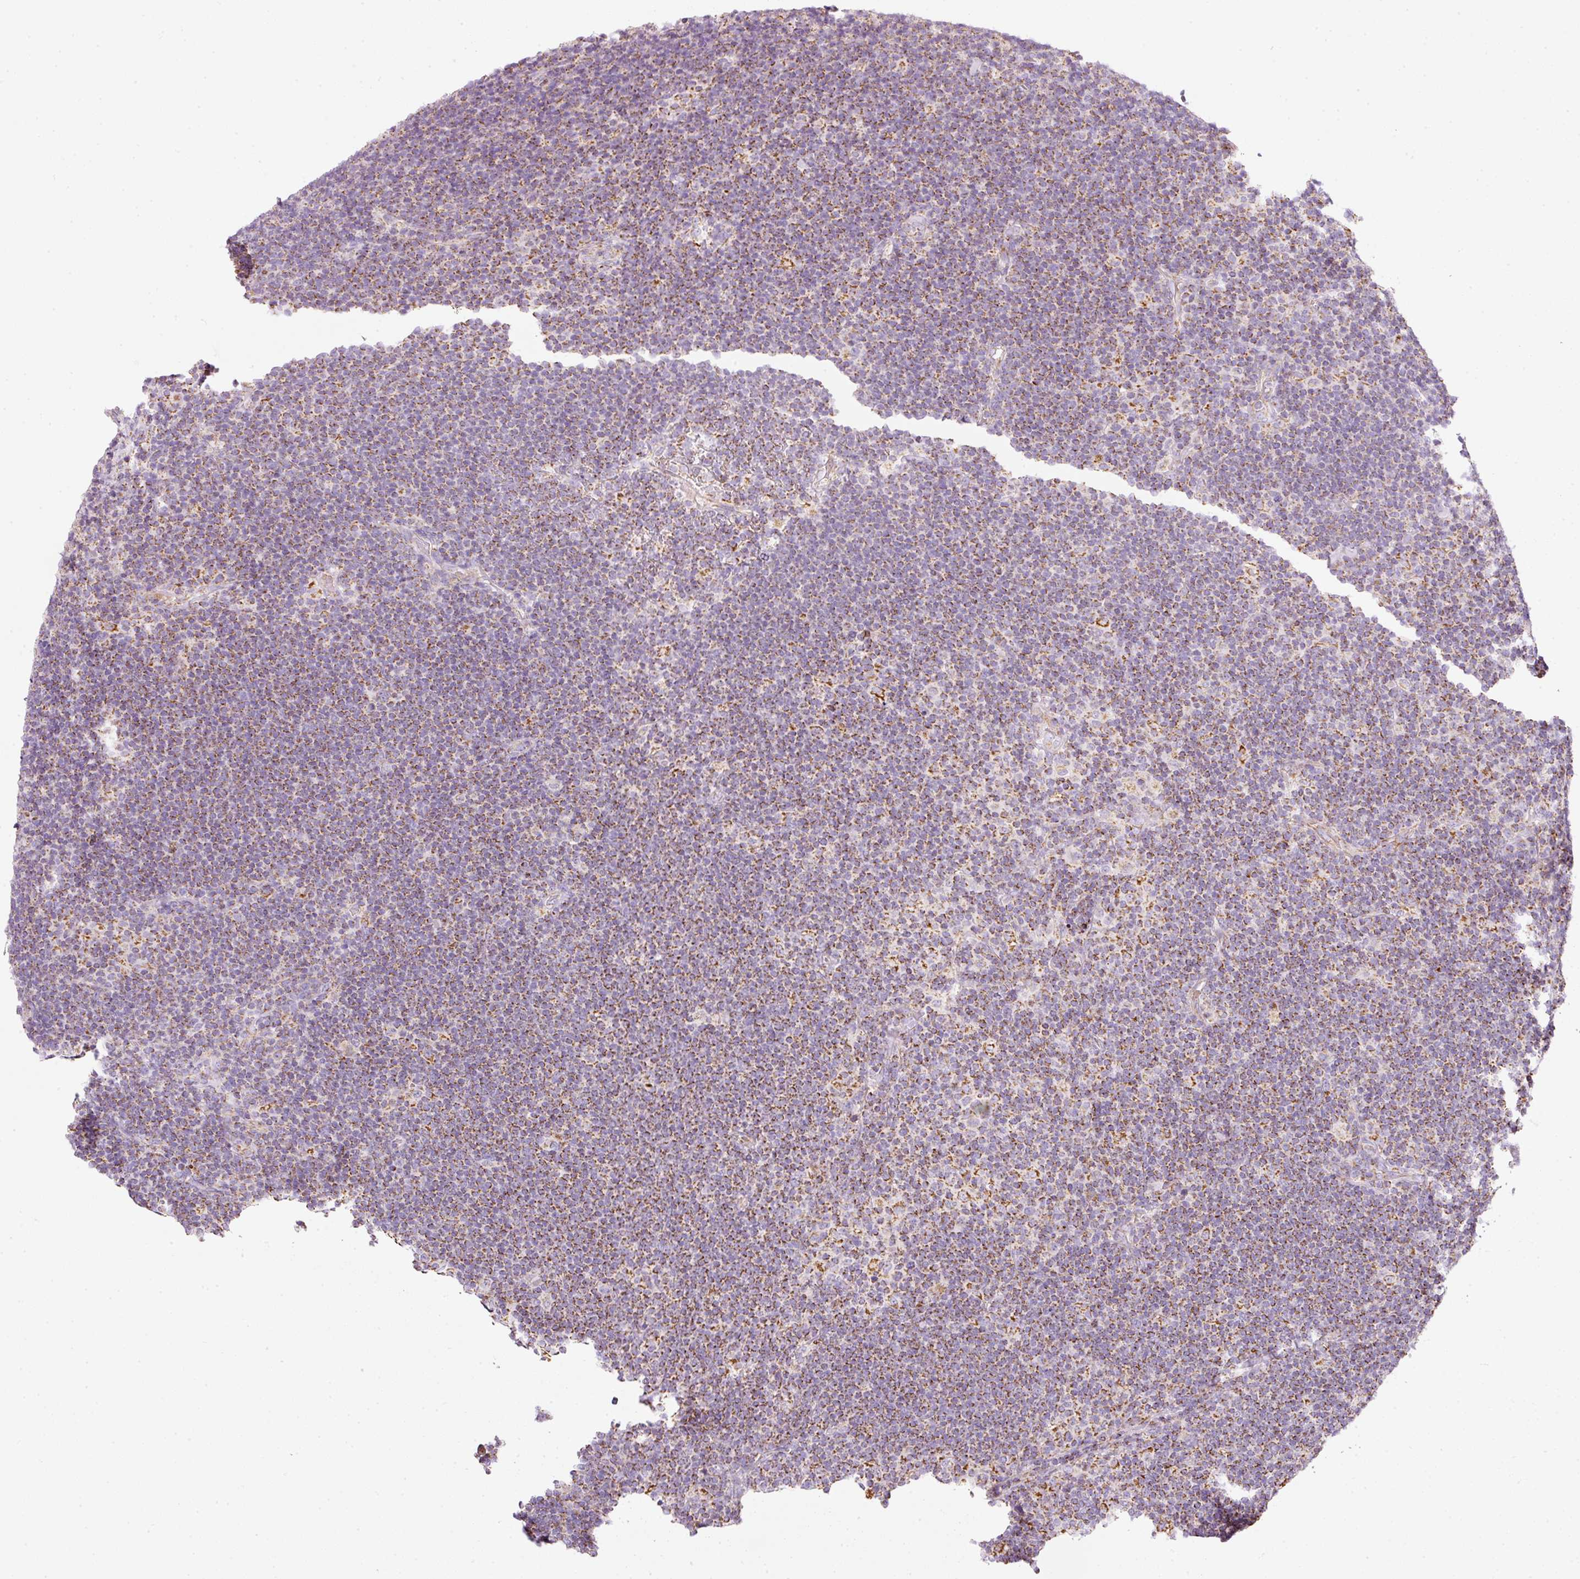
{"staining": {"intensity": "moderate", "quantity": "25%-75%", "location": "cytoplasmic/membranous"}, "tissue": "lymphoma", "cell_type": "Tumor cells", "image_type": "cancer", "snomed": [{"axis": "morphology", "description": "Hodgkin's disease, NOS"}, {"axis": "topography", "description": "Lymph node"}], "caption": "Immunohistochemistry (IHC) (DAB (3,3'-diaminobenzidine)) staining of lymphoma displays moderate cytoplasmic/membranous protein expression in about 25%-75% of tumor cells.", "gene": "SDHA", "patient": {"sex": "female", "age": 57}}